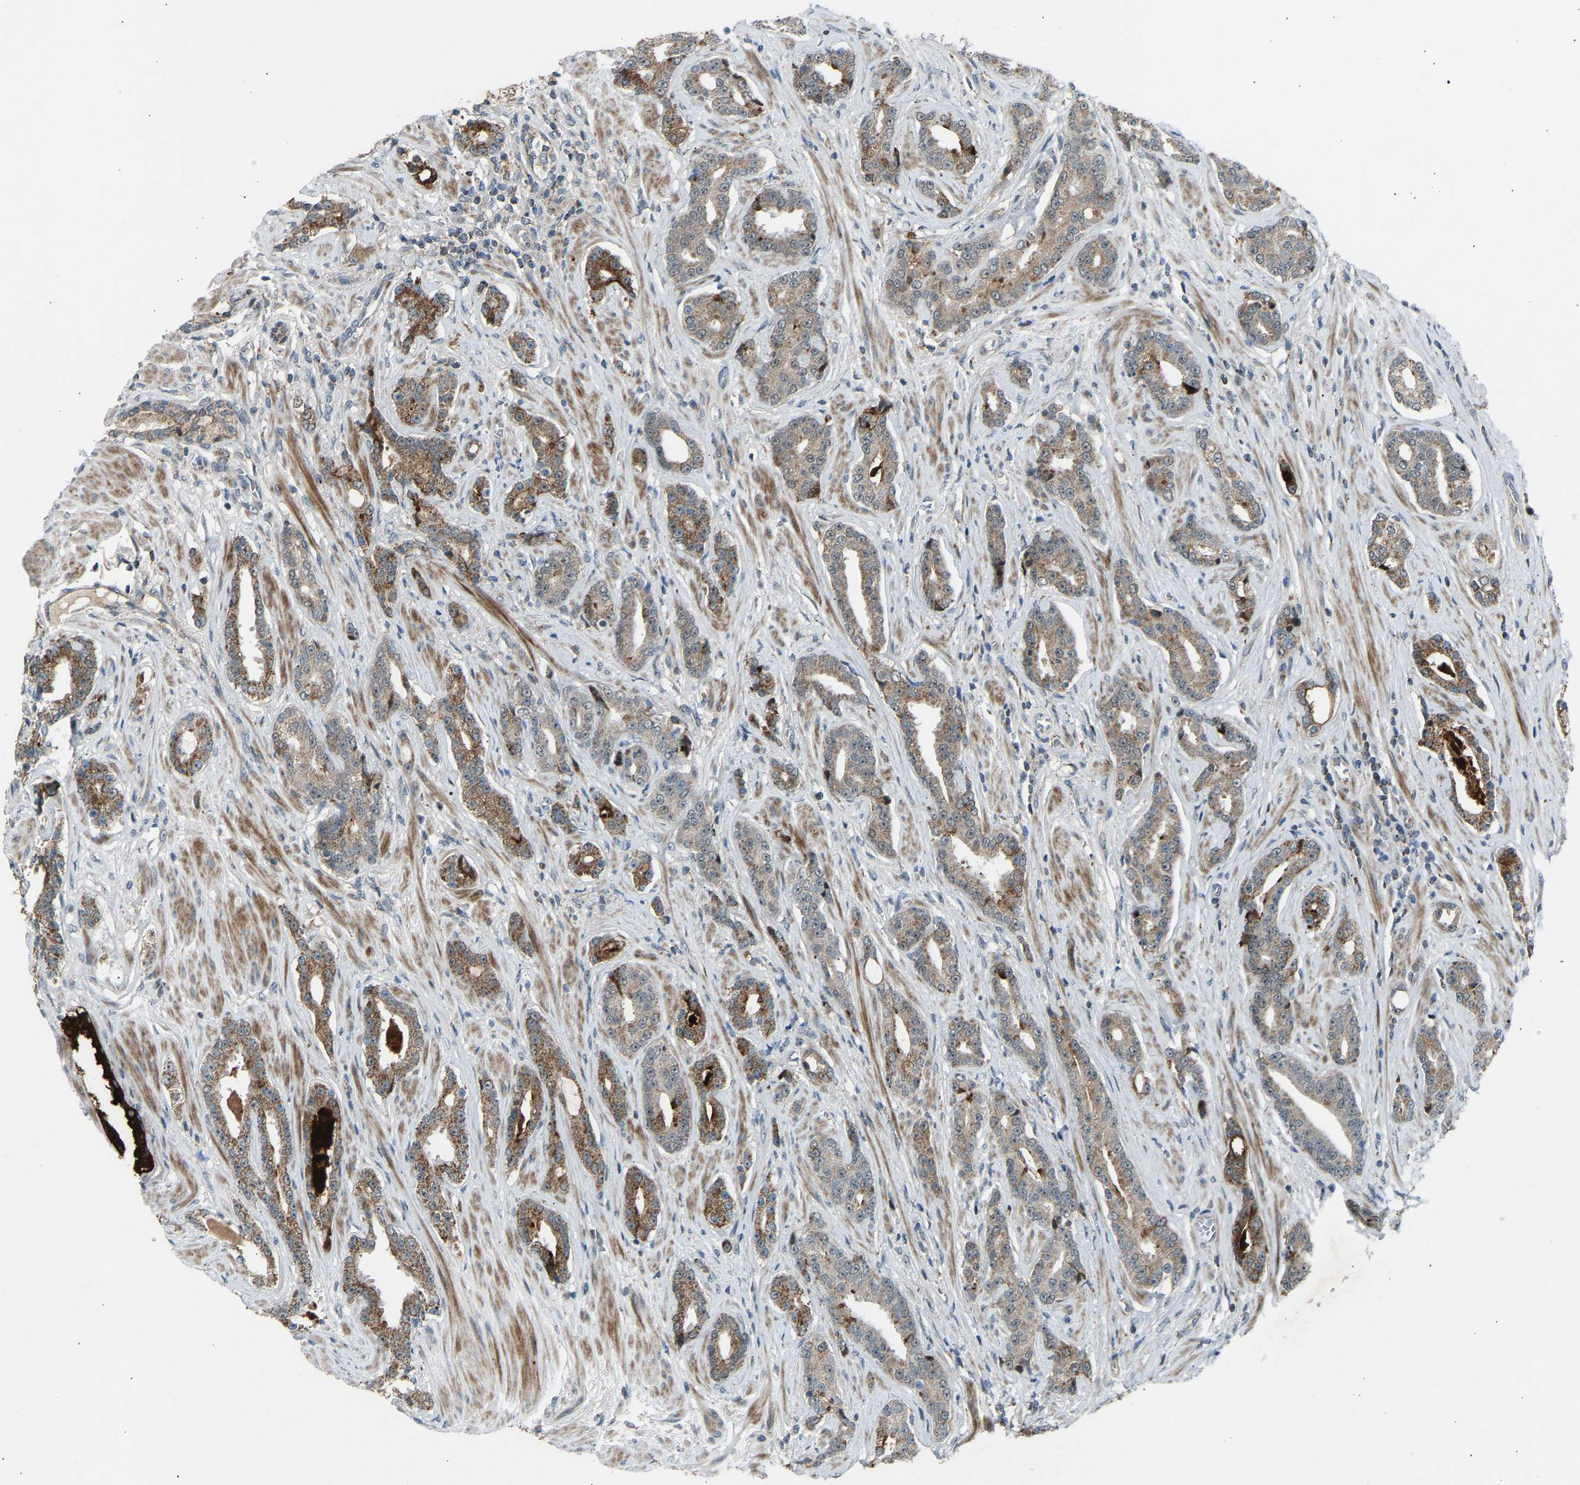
{"staining": {"intensity": "moderate", "quantity": ">75%", "location": "cytoplasmic/membranous"}, "tissue": "prostate cancer", "cell_type": "Tumor cells", "image_type": "cancer", "snomed": [{"axis": "morphology", "description": "Adenocarcinoma, High grade"}, {"axis": "topography", "description": "Prostate"}], "caption": "There is medium levels of moderate cytoplasmic/membranous positivity in tumor cells of high-grade adenocarcinoma (prostate), as demonstrated by immunohistochemical staining (brown color).", "gene": "VPS41", "patient": {"sex": "male", "age": 71}}